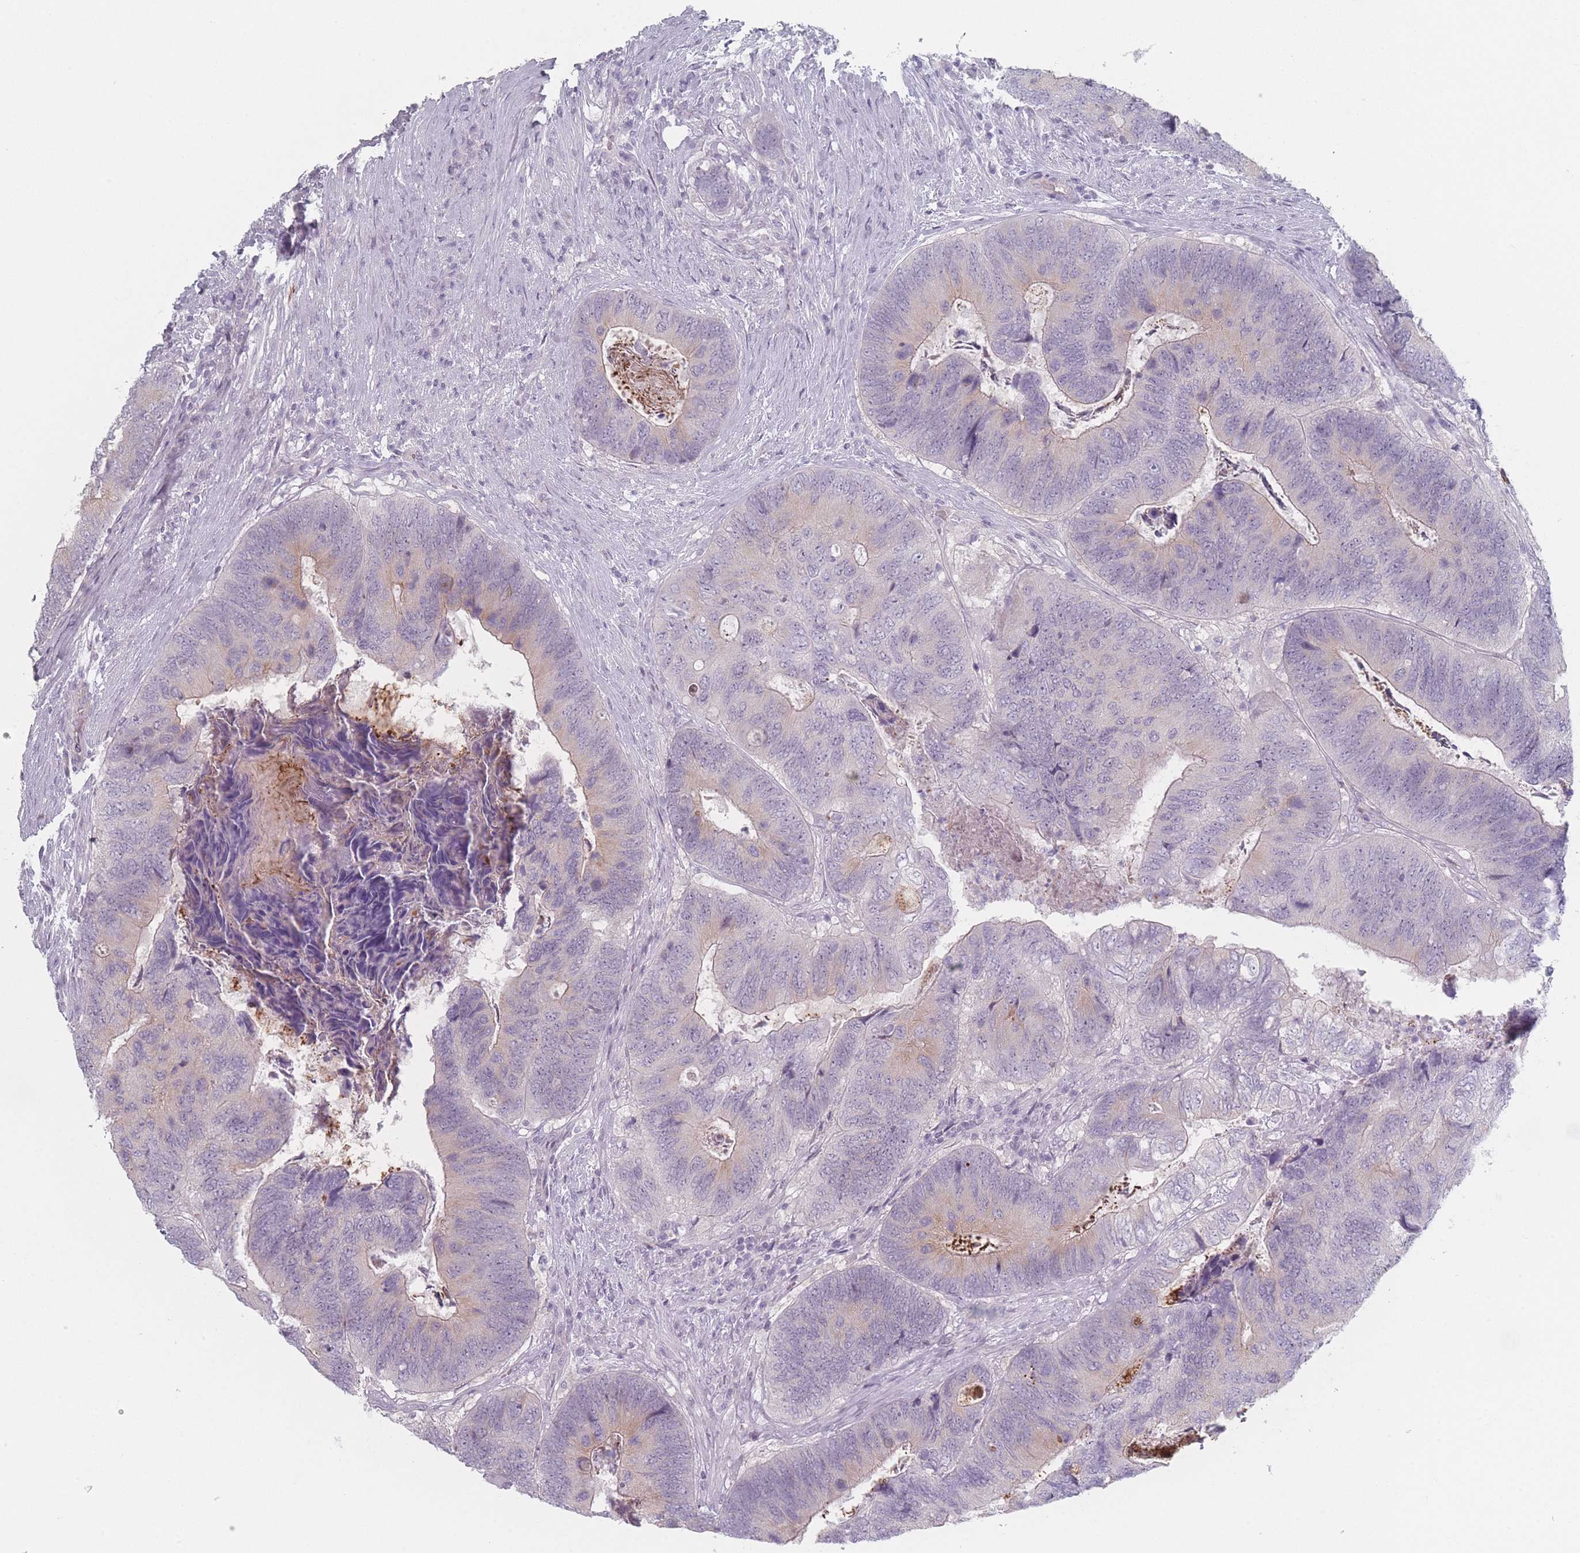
{"staining": {"intensity": "weak", "quantity": "<25%", "location": "cytoplasmic/membranous"}, "tissue": "colorectal cancer", "cell_type": "Tumor cells", "image_type": "cancer", "snomed": [{"axis": "morphology", "description": "Adenocarcinoma, NOS"}, {"axis": "topography", "description": "Colon"}], "caption": "The histopathology image reveals no staining of tumor cells in adenocarcinoma (colorectal).", "gene": "RNF4", "patient": {"sex": "female", "age": 67}}